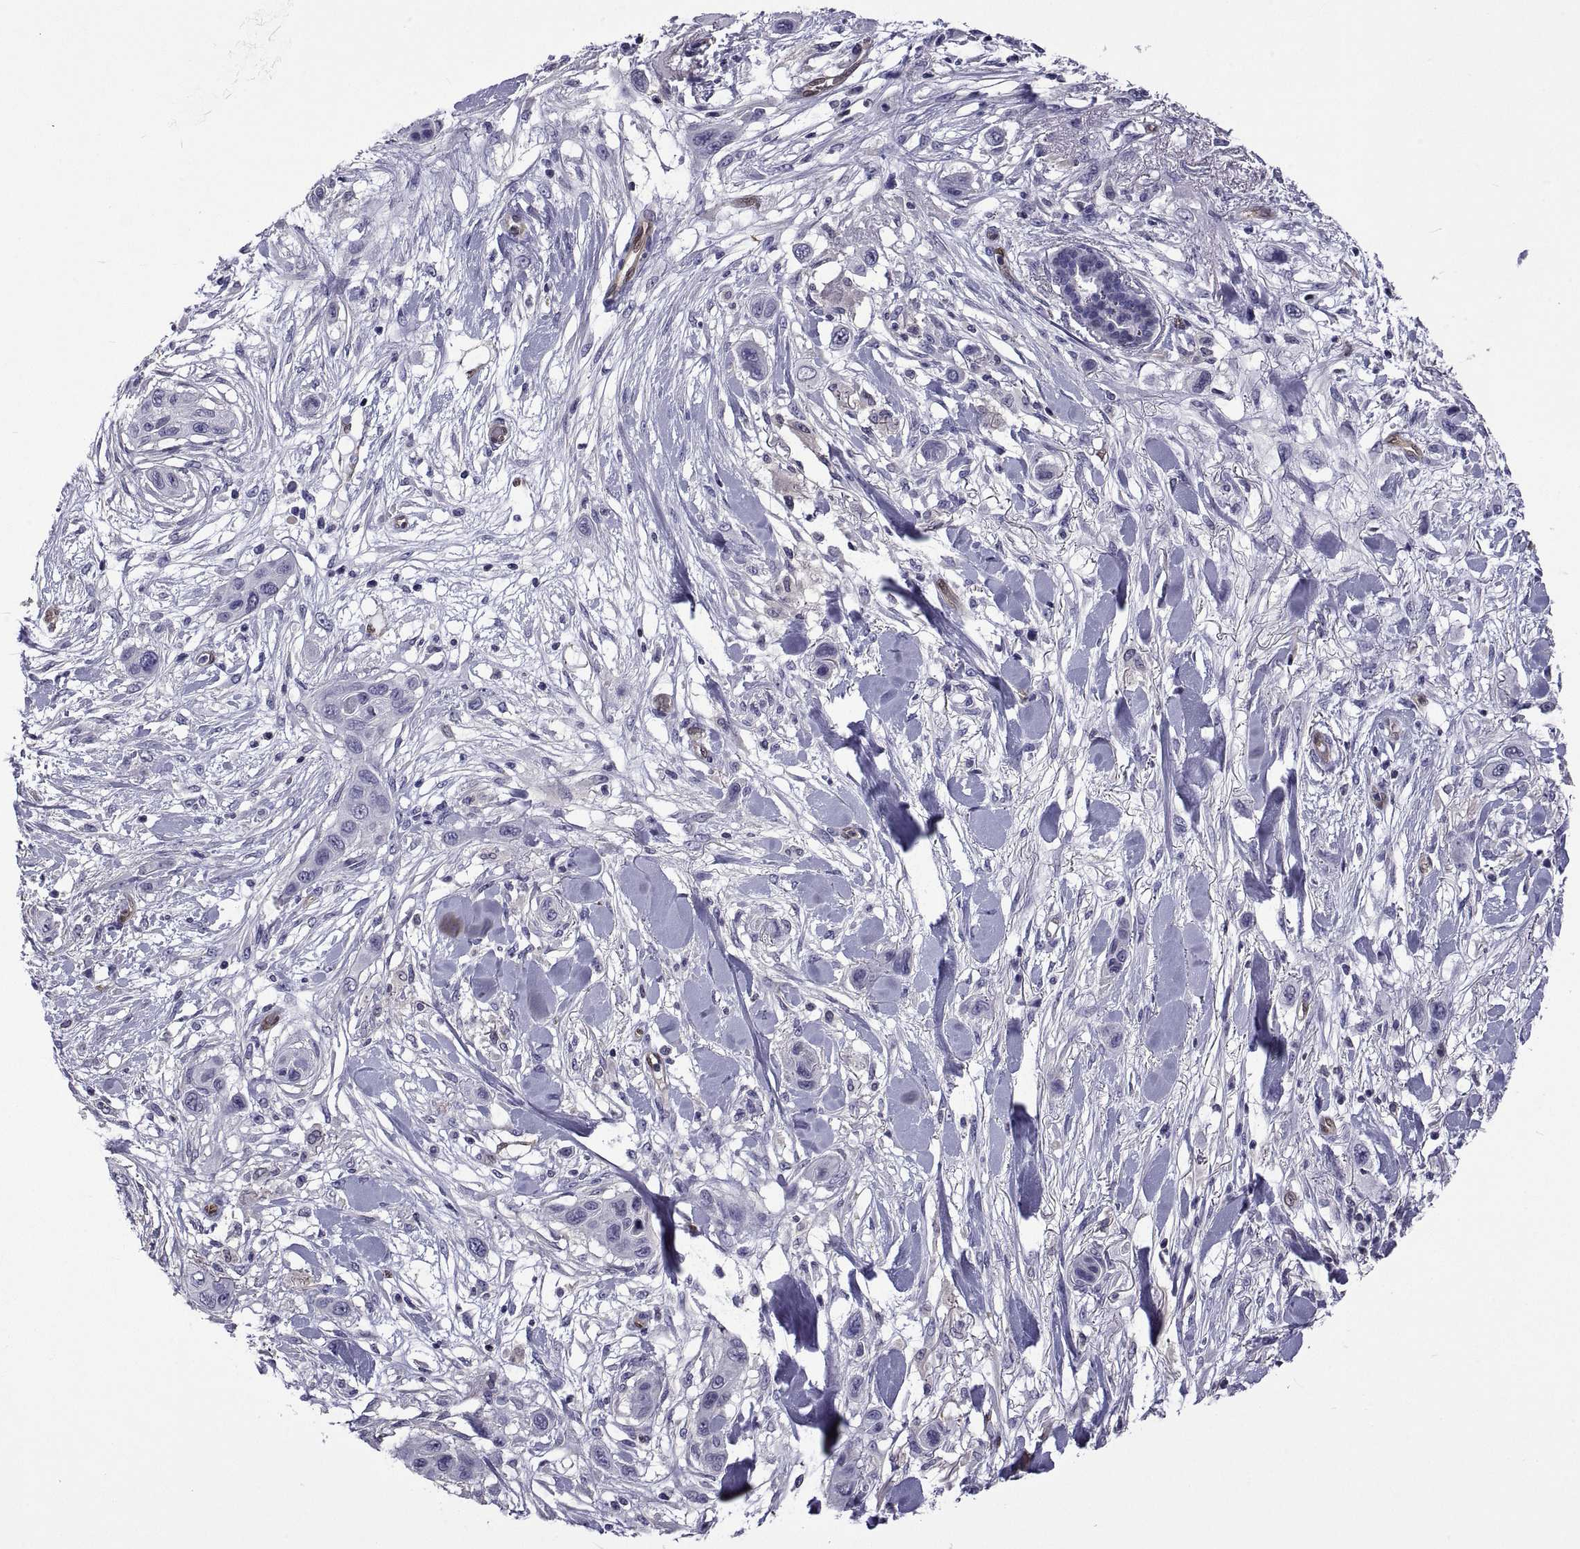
{"staining": {"intensity": "negative", "quantity": "none", "location": "none"}, "tissue": "skin cancer", "cell_type": "Tumor cells", "image_type": "cancer", "snomed": [{"axis": "morphology", "description": "Squamous cell carcinoma, NOS"}, {"axis": "topography", "description": "Skin"}], "caption": "Tumor cells are negative for protein expression in human skin cancer.", "gene": "LCN9", "patient": {"sex": "male", "age": 79}}